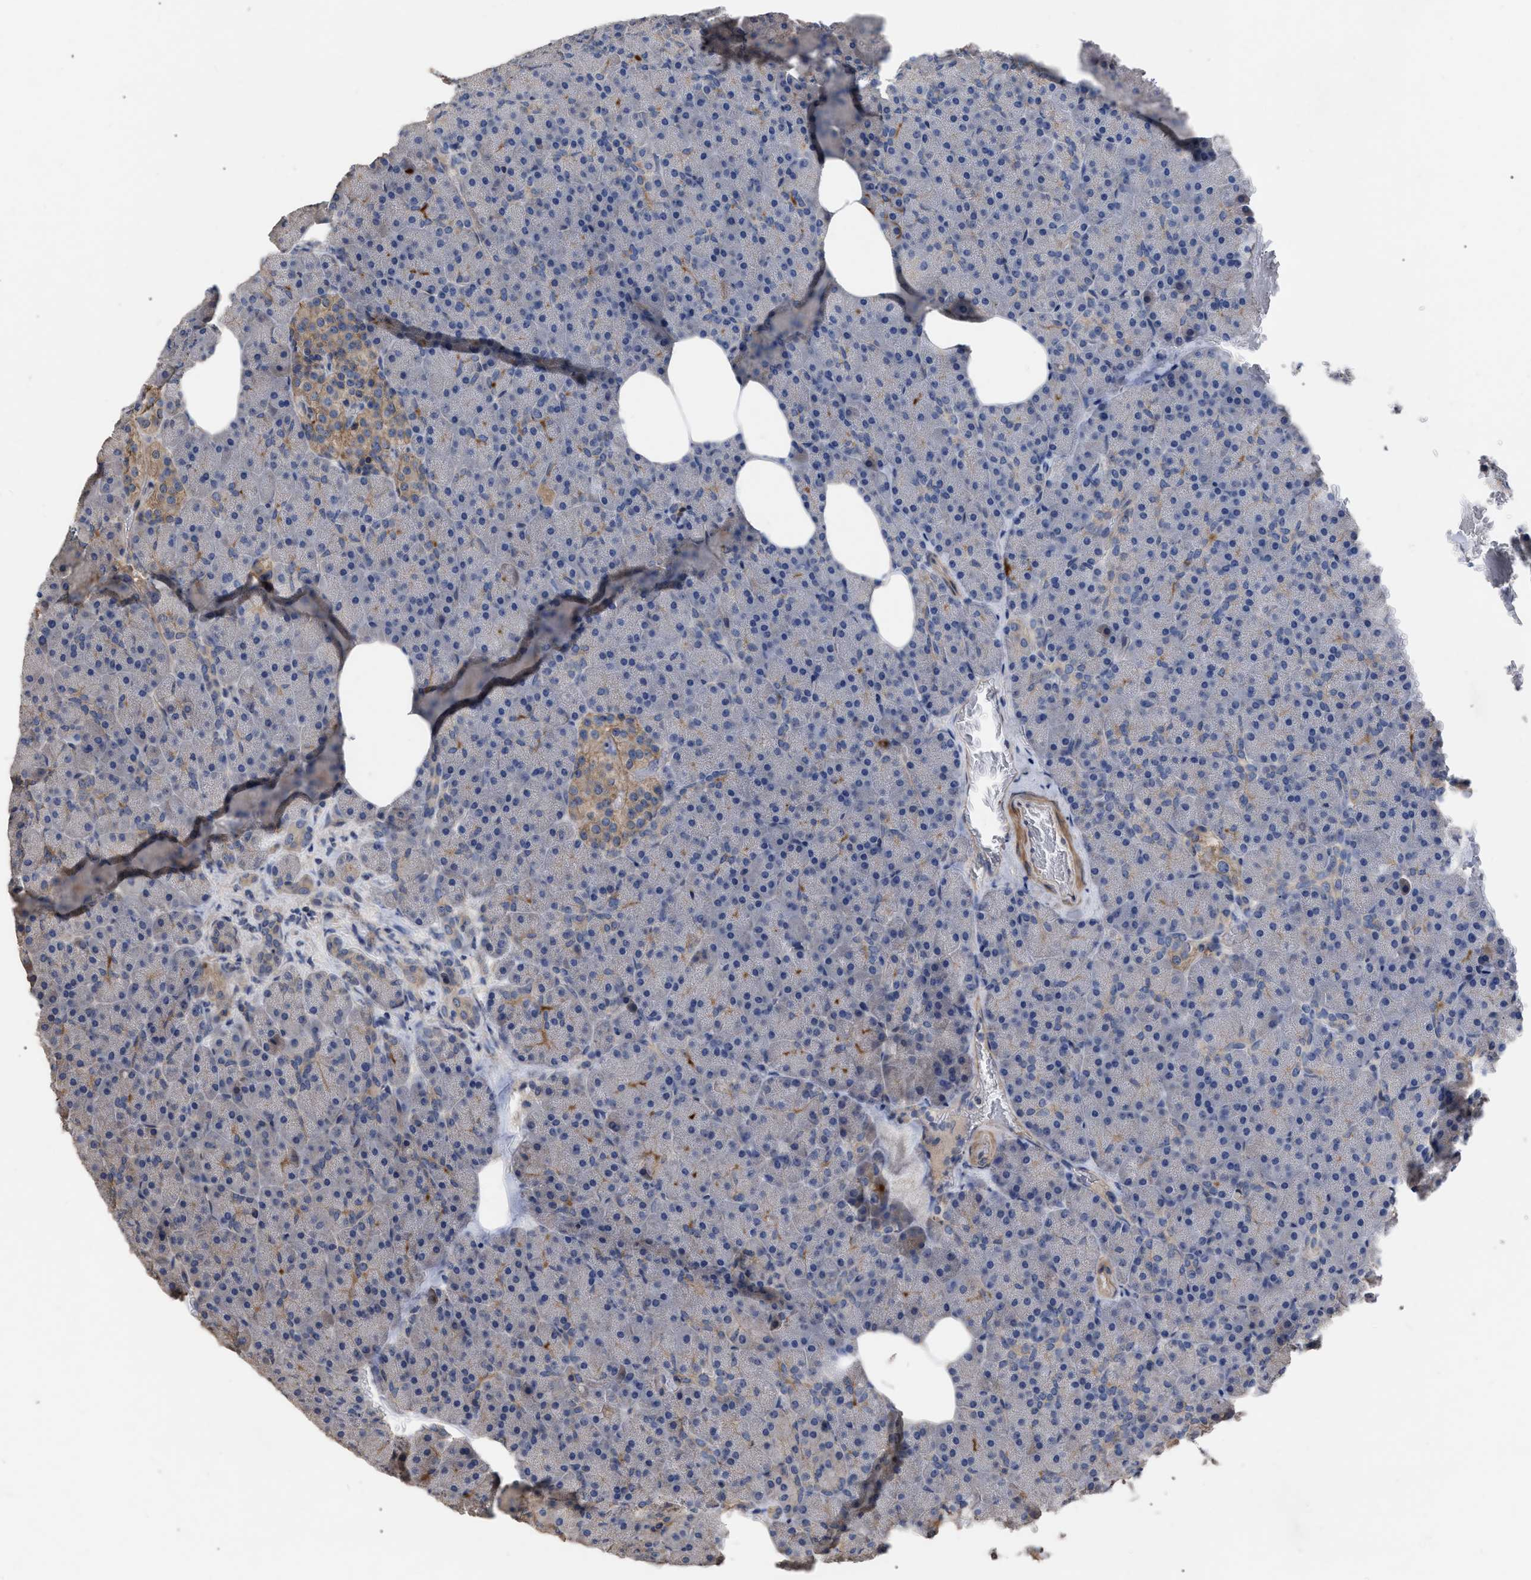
{"staining": {"intensity": "weak", "quantity": "<25%", "location": "cytoplasmic/membranous"}, "tissue": "pancreas", "cell_type": "Exocrine glandular cells", "image_type": "normal", "snomed": [{"axis": "morphology", "description": "Normal tissue, NOS"}, {"axis": "topography", "description": "Pancreas"}], "caption": "An immunohistochemistry (IHC) photomicrograph of benign pancreas is shown. There is no staining in exocrine glandular cells of pancreas.", "gene": "BTN2A1", "patient": {"sex": "female", "age": 35}}